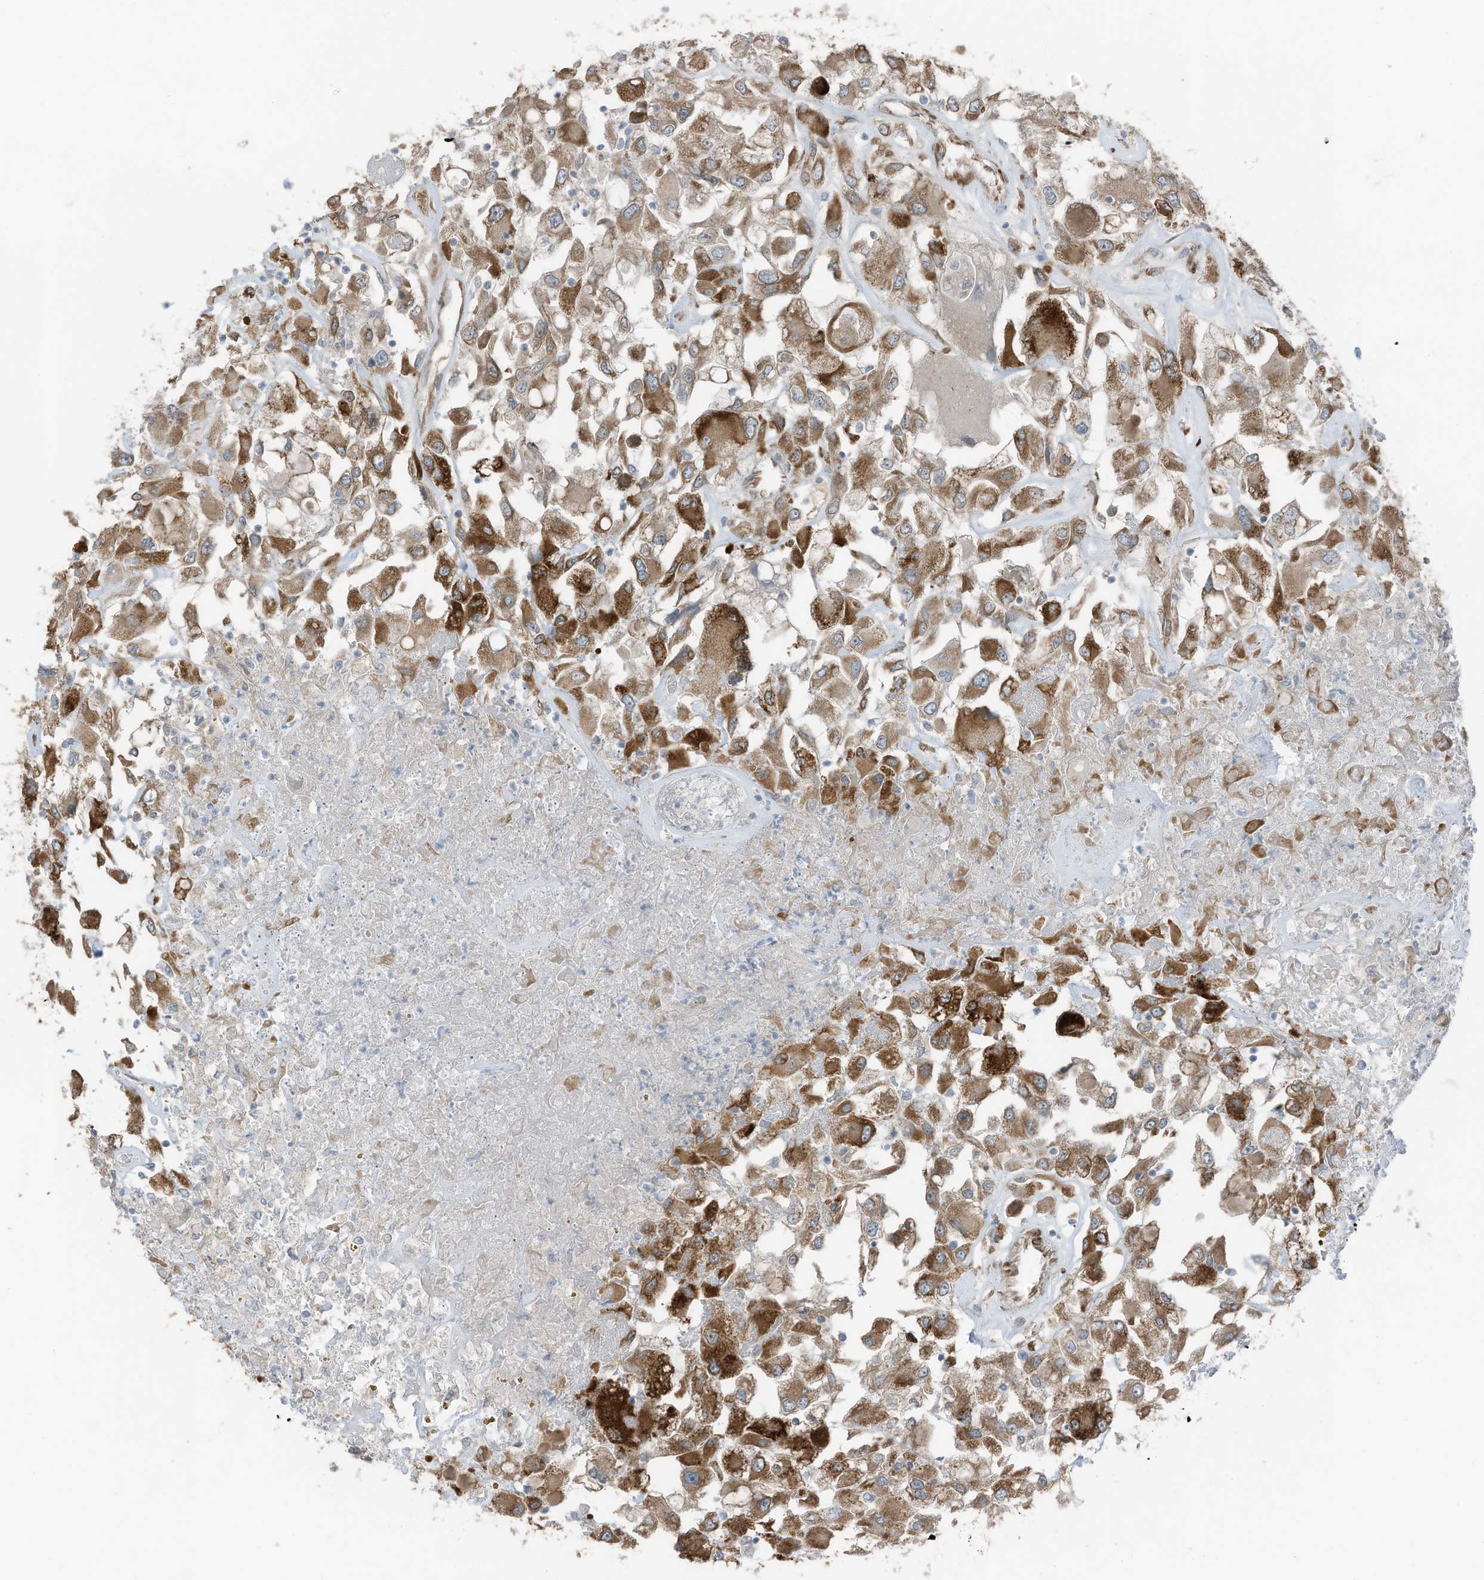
{"staining": {"intensity": "strong", "quantity": "25%-75%", "location": "cytoplasmic/membranous"}, "tissue": "renal cancer", "cell_type": "Tumor cells", "image_type": "cancer", "snomed": [{"axis": "morphology", "description": "Adenocarcinoma, NOS"}, {"axis": "topography", "description": "Kidney"}], "caption": "The histopathology image reveals immunohistochemical staining of adenocarcinoma (renal). There is strong cytoplasmic/membranous positivity is appreciated in about 25%-75% of tumor cells. The staining was performed using DAB, with brown indicating positive protein expression. Nuclei are stained blue with hematoxylin.", "gene": "ARHGEF33", "patient": {"sex": "female", "age": 52}}